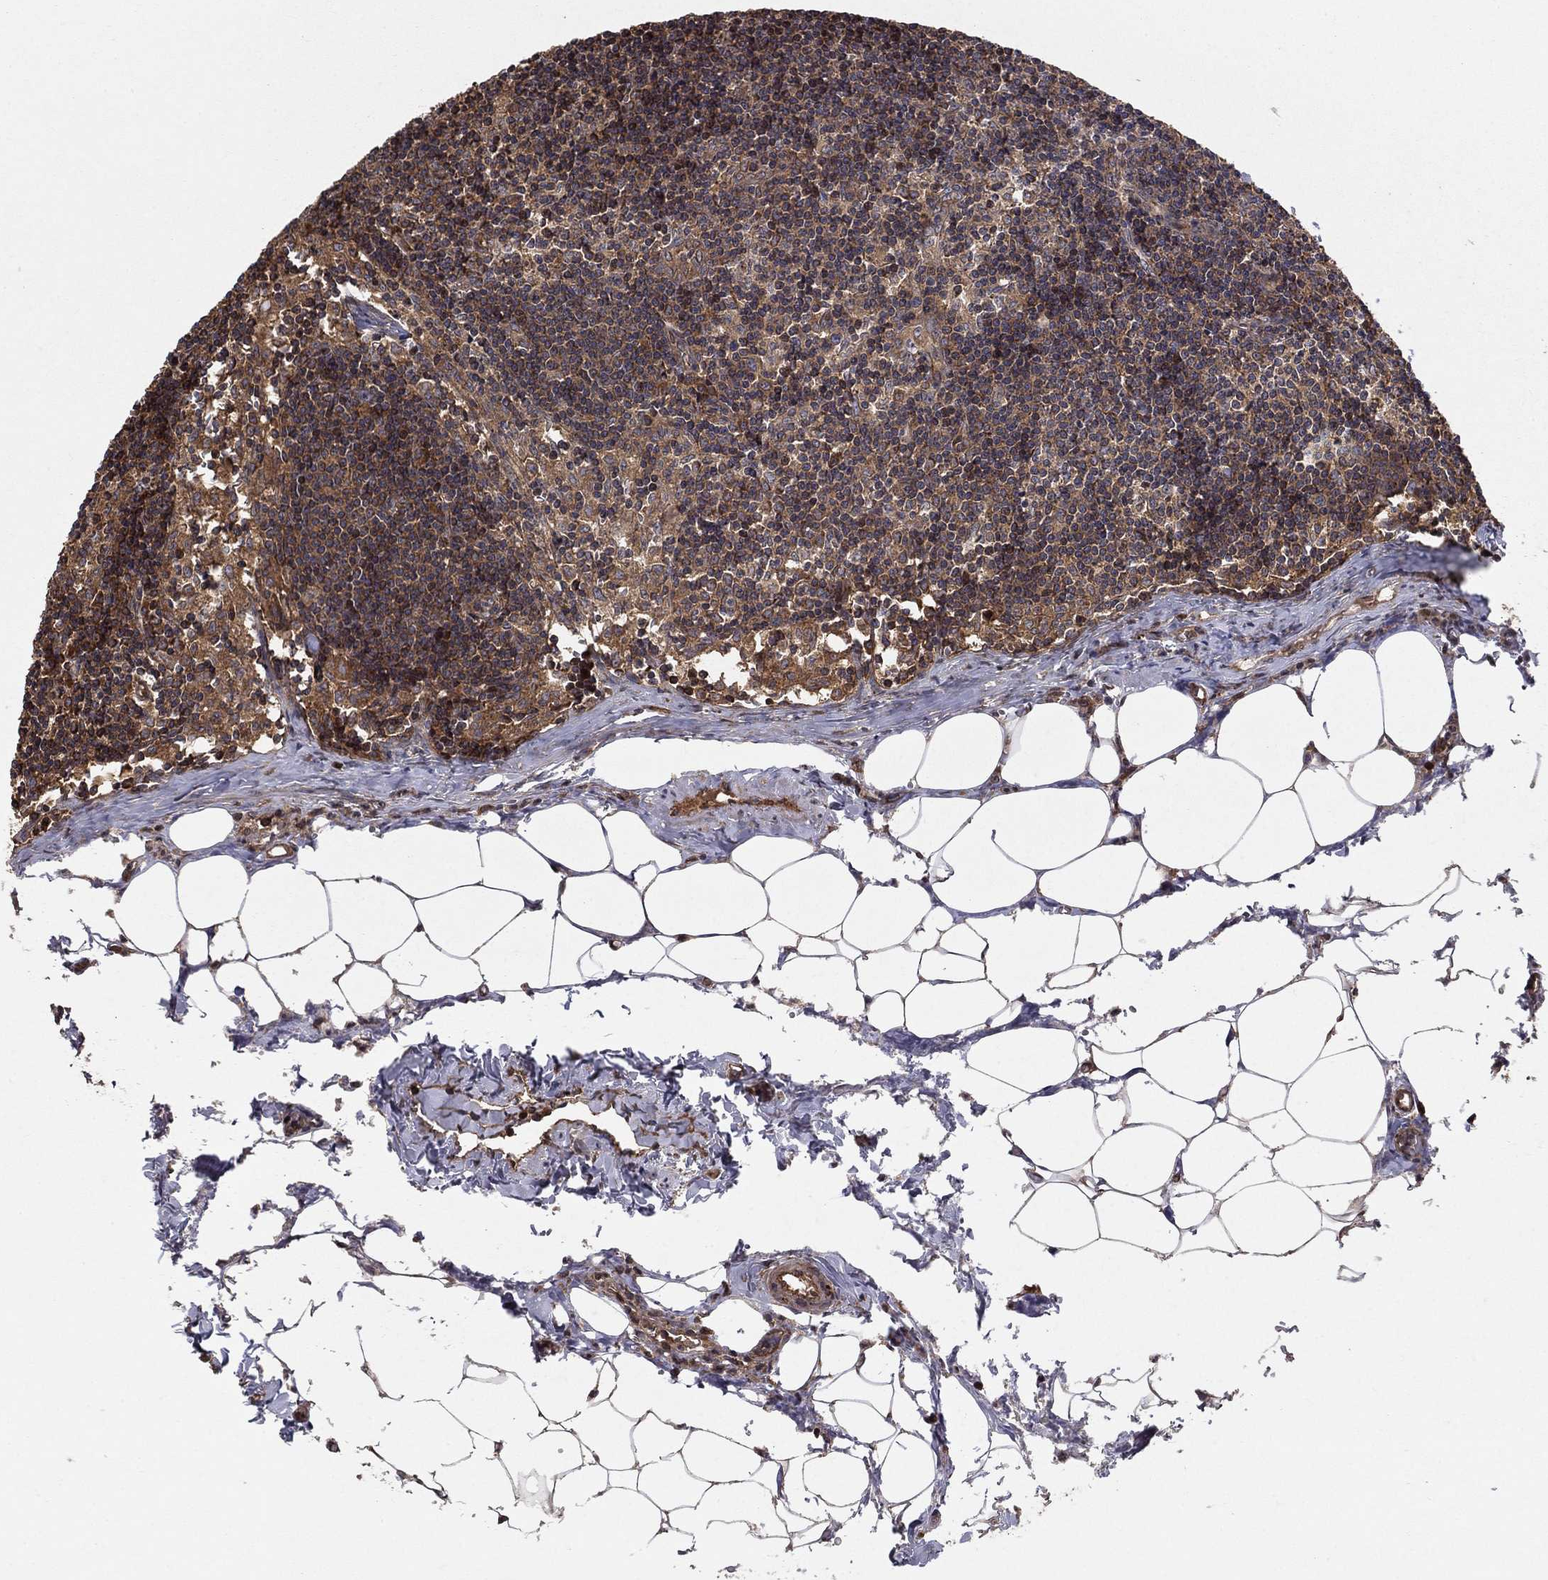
{"staining": {"intensity": "moderate", "quantity": "<25%", "location": "cytoplasmic/membranous"}, "tissue": "lymph node", "cell_type": "Non-germinal center cells", "image_type": "normal", "snomed": [{"axis": "morphology", "description": "Normal tissue, NOS"}, {"axis": "topography", "description": "Lymph node"}], "caption": "Moderate cytoplasmic/membranous expression for a protein is appreciated in approximately <25% of non-germinal center cells of unremarkable lymph node using IHC.", "gene": "BABAM2", "patient": {"sex": "female", "age": 51}}